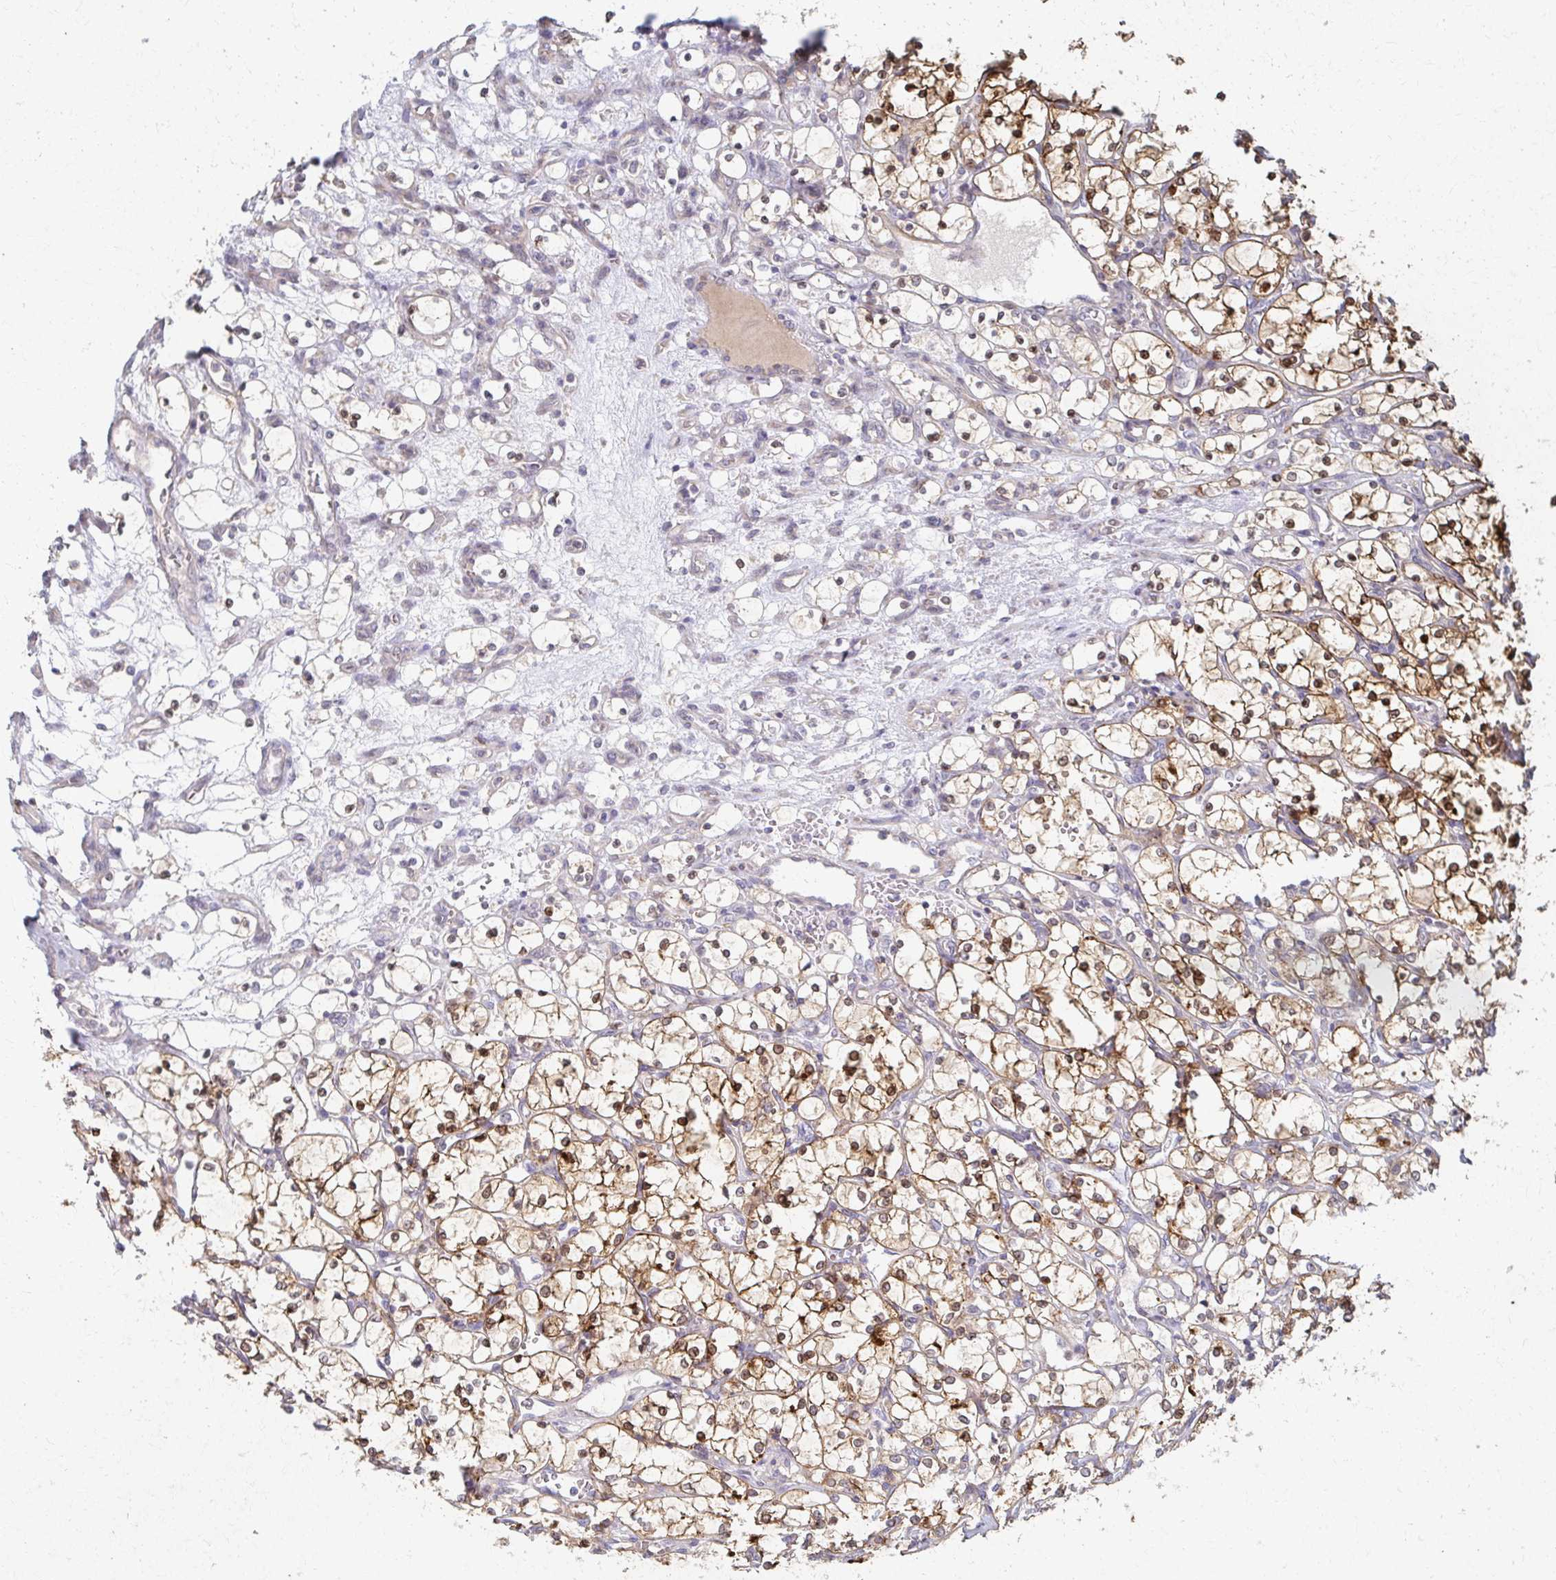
{"staining": {"intensity": "moderate", "quantity": ">75%", "location": "cytoplasmic/membranous,nuclear"}, "tissue": "renal cancer", "cell_type": "Tumor cells", "image_type": "cancer", "snomed": [{"axis": "morphology", "description": "Adenocarcinoma, NOS"}, {"axis": "topography", "description": "Kidney"}], "caption": "Brown immunohistochemical staining in renal cancer (adenocarcinoma) exhibits moderate cytoplasmic/membranous and nuclear expression in approximately >75% of tumor cells.", "gene": "EOLA2", "patient": {"sex": "female", "age": 69}}